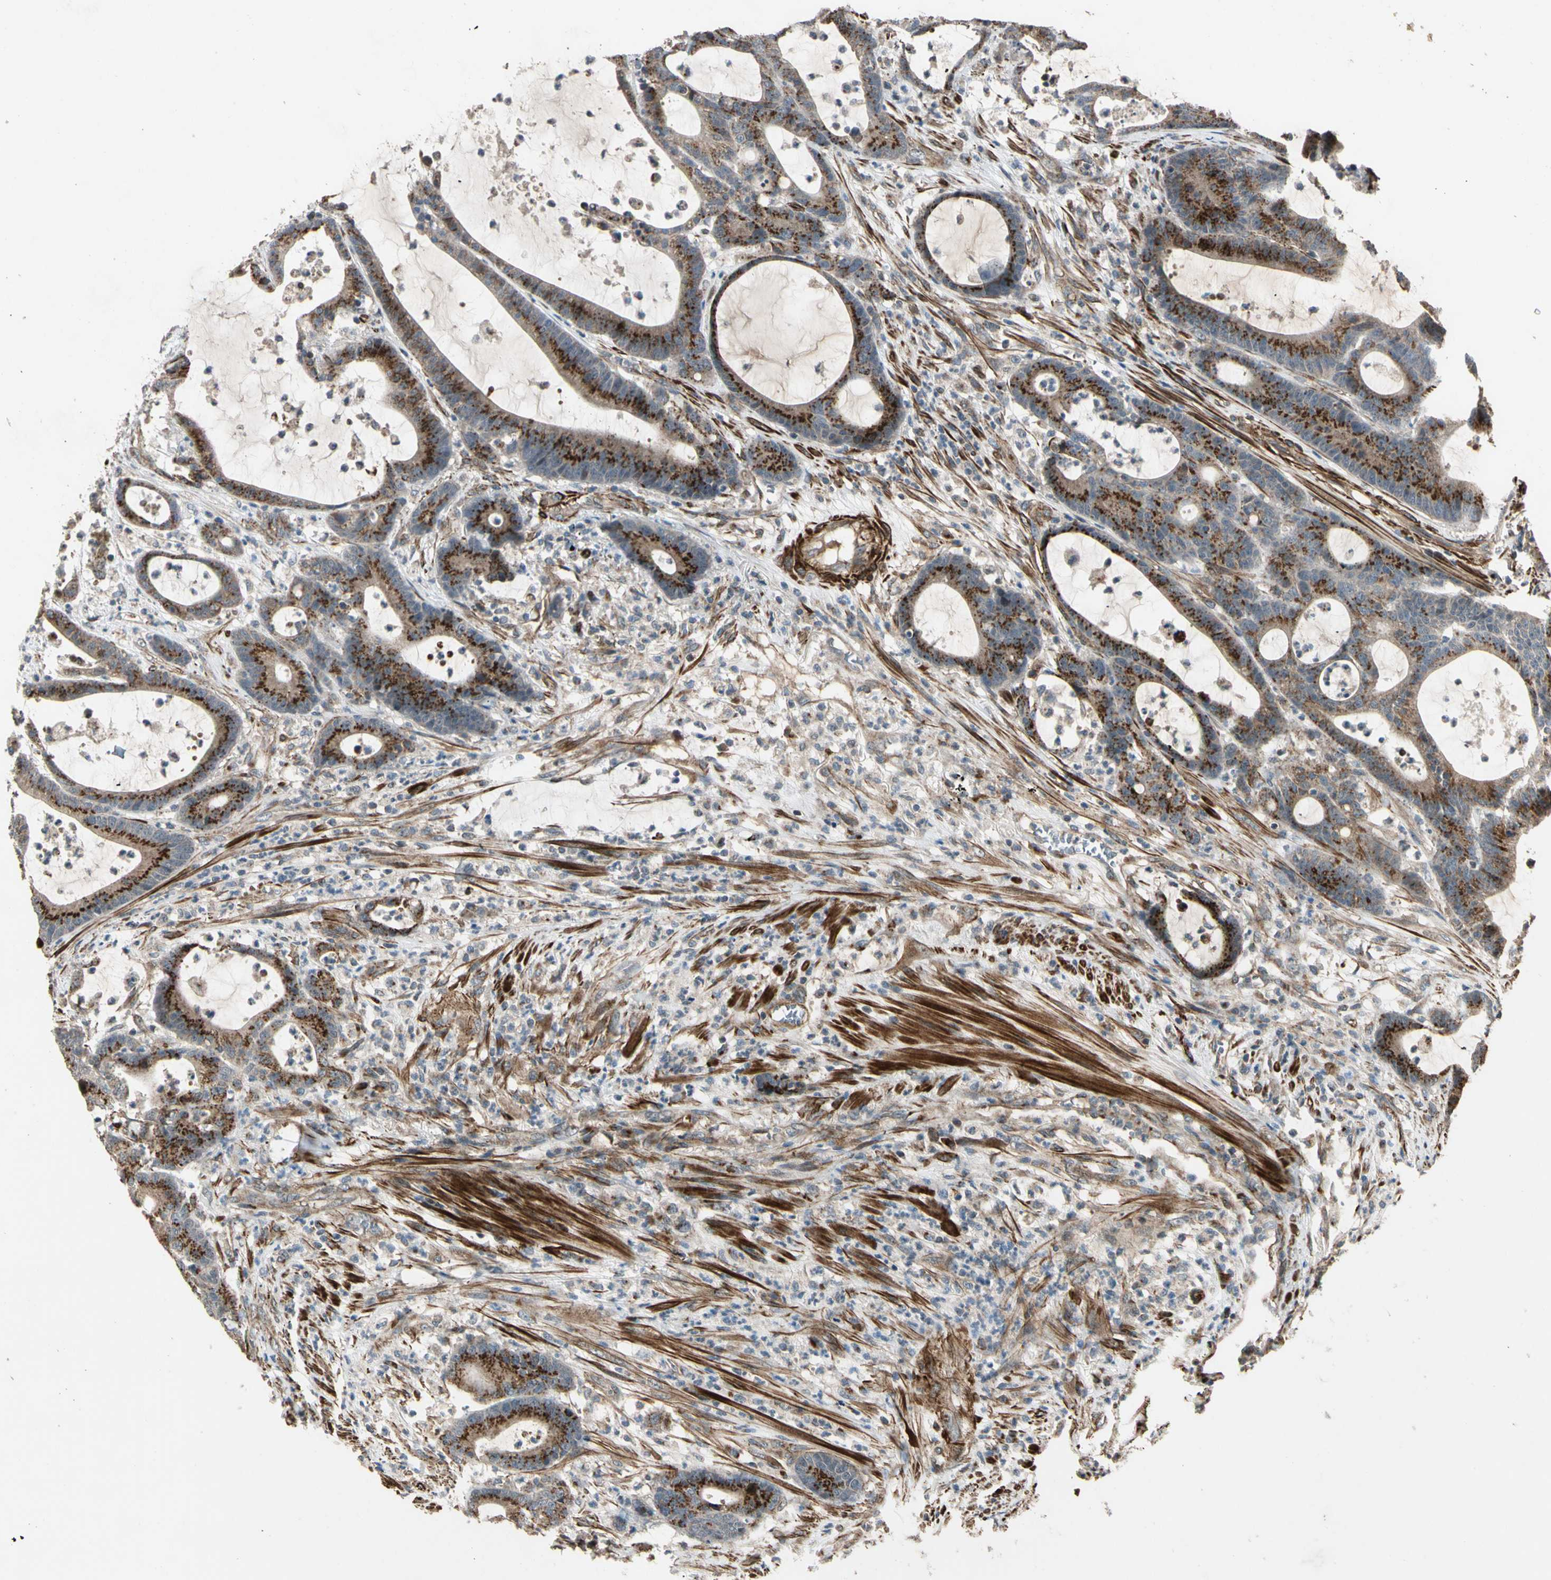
{"staining": {"intensity": "strong", "quantity": ">75%", "location": "cytoplasmic/membranous"}, "tissue": "colorectal cancer", "cell_type": "Tumor cells", "image_type": "cancer", "snomed": [{"axis": "morphology", "description": "Adenocarcinoma, NOS"}, {"axis": "topography", "description": "Colon"}], "caption": "Colorectal adenocarcinoma stained with a brown dye reveals strong cytoplasmic/membranous positive expression in approximately >75% of tumor cells.", "gene": "GCK", "patient": {"sex": "female", "age": 84}}